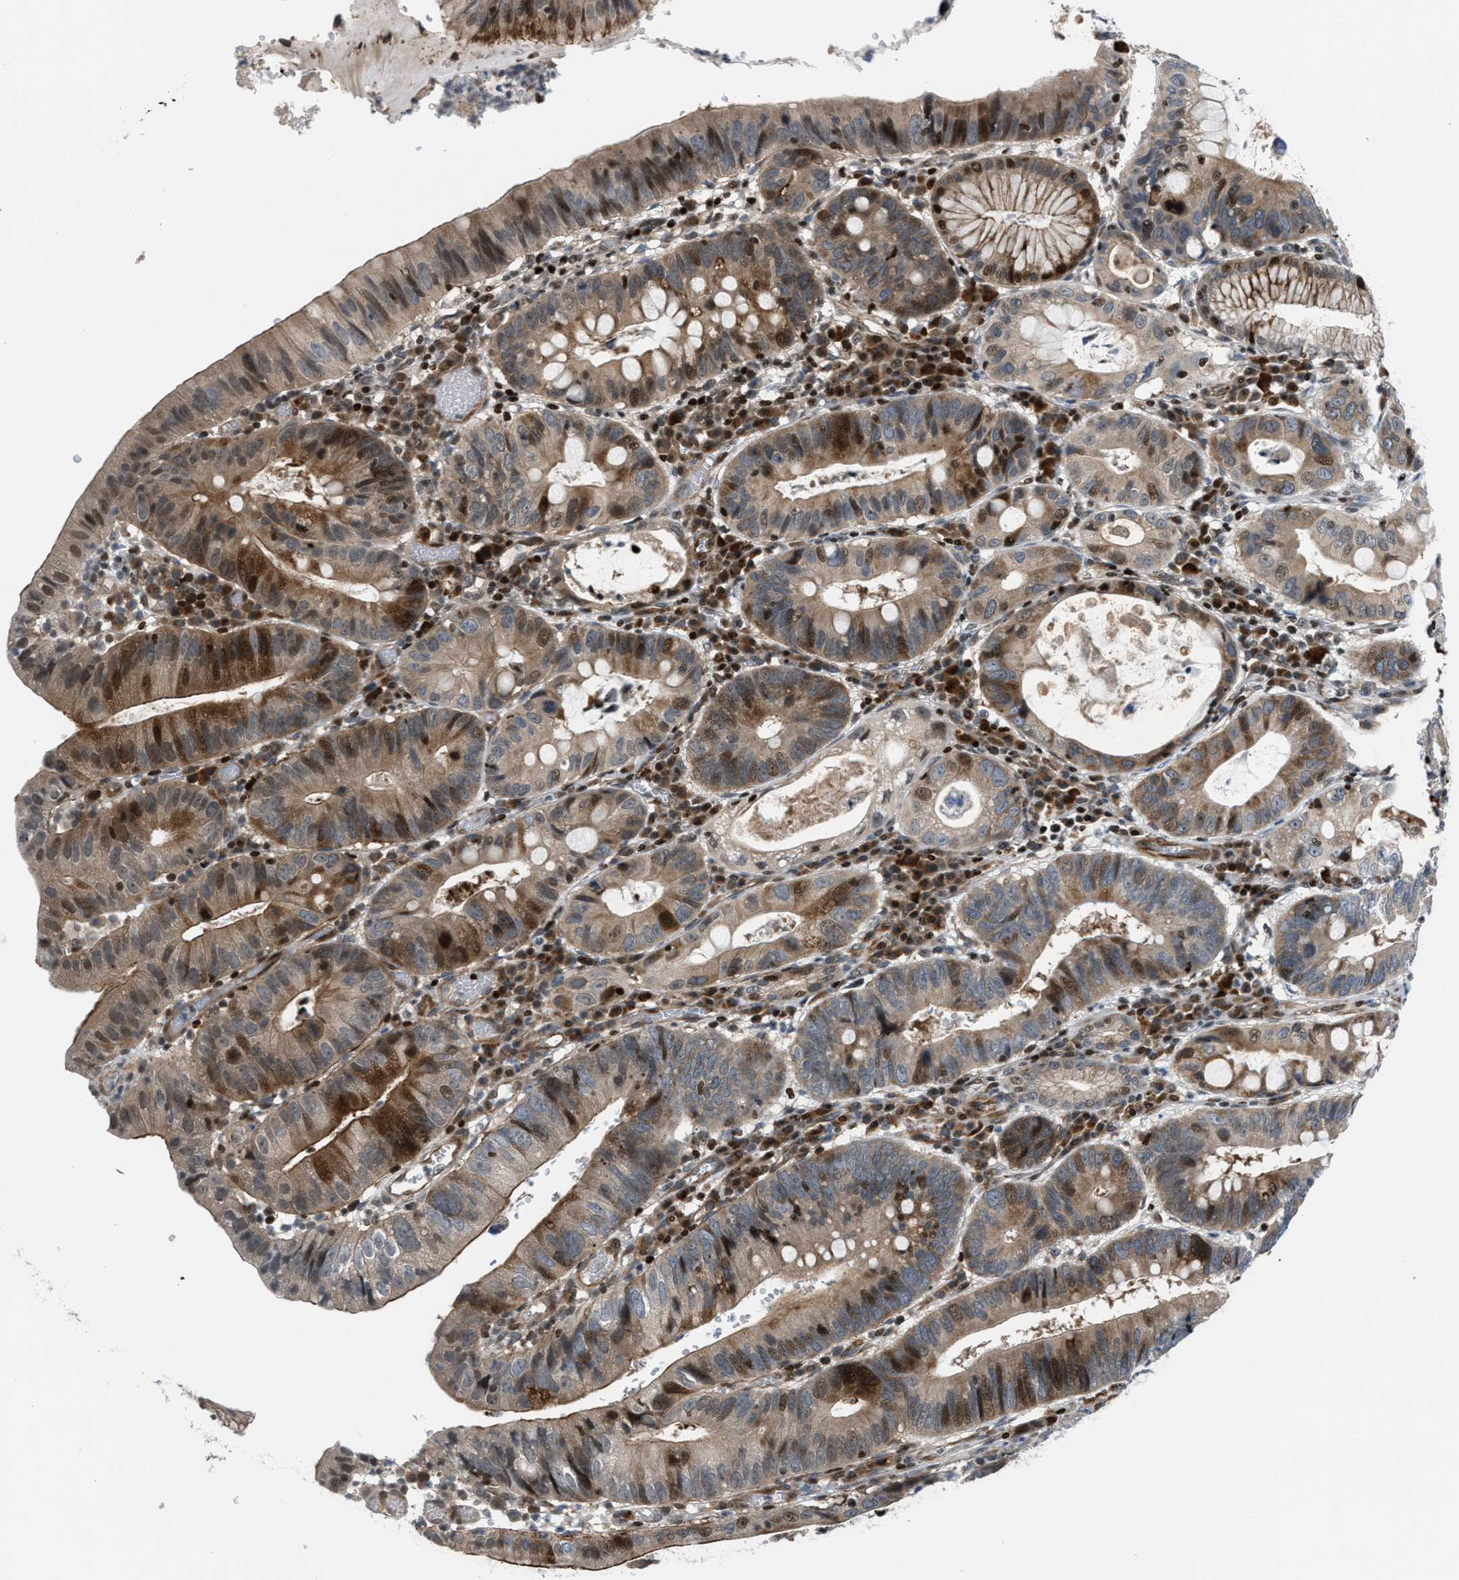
{"staining": {"intensity": "moderate", "quantity": ">75%", "location": "cytoplasmic/membranous"}, "tissue": "stomach cancer", "cell_type": "Tumor cells", "image_type": "cancer", "snomed": [{"axis": "morphology", "description": "Adenocarcinoma, NOS"}, {"axis": "topography", "description": "Stomach"}], "caption": "Protein staining exhibits moderate cytoplasmic/membranous staining in approximately >75% of tumor cells in adenocarcinoma (stomach). (Stains: DAB in brown, nuclei in blue, Microscopy: brightfield microscopy at high magnification).", "gene": "ZNF276", "patient": {"sex": "male", "age": 59}}